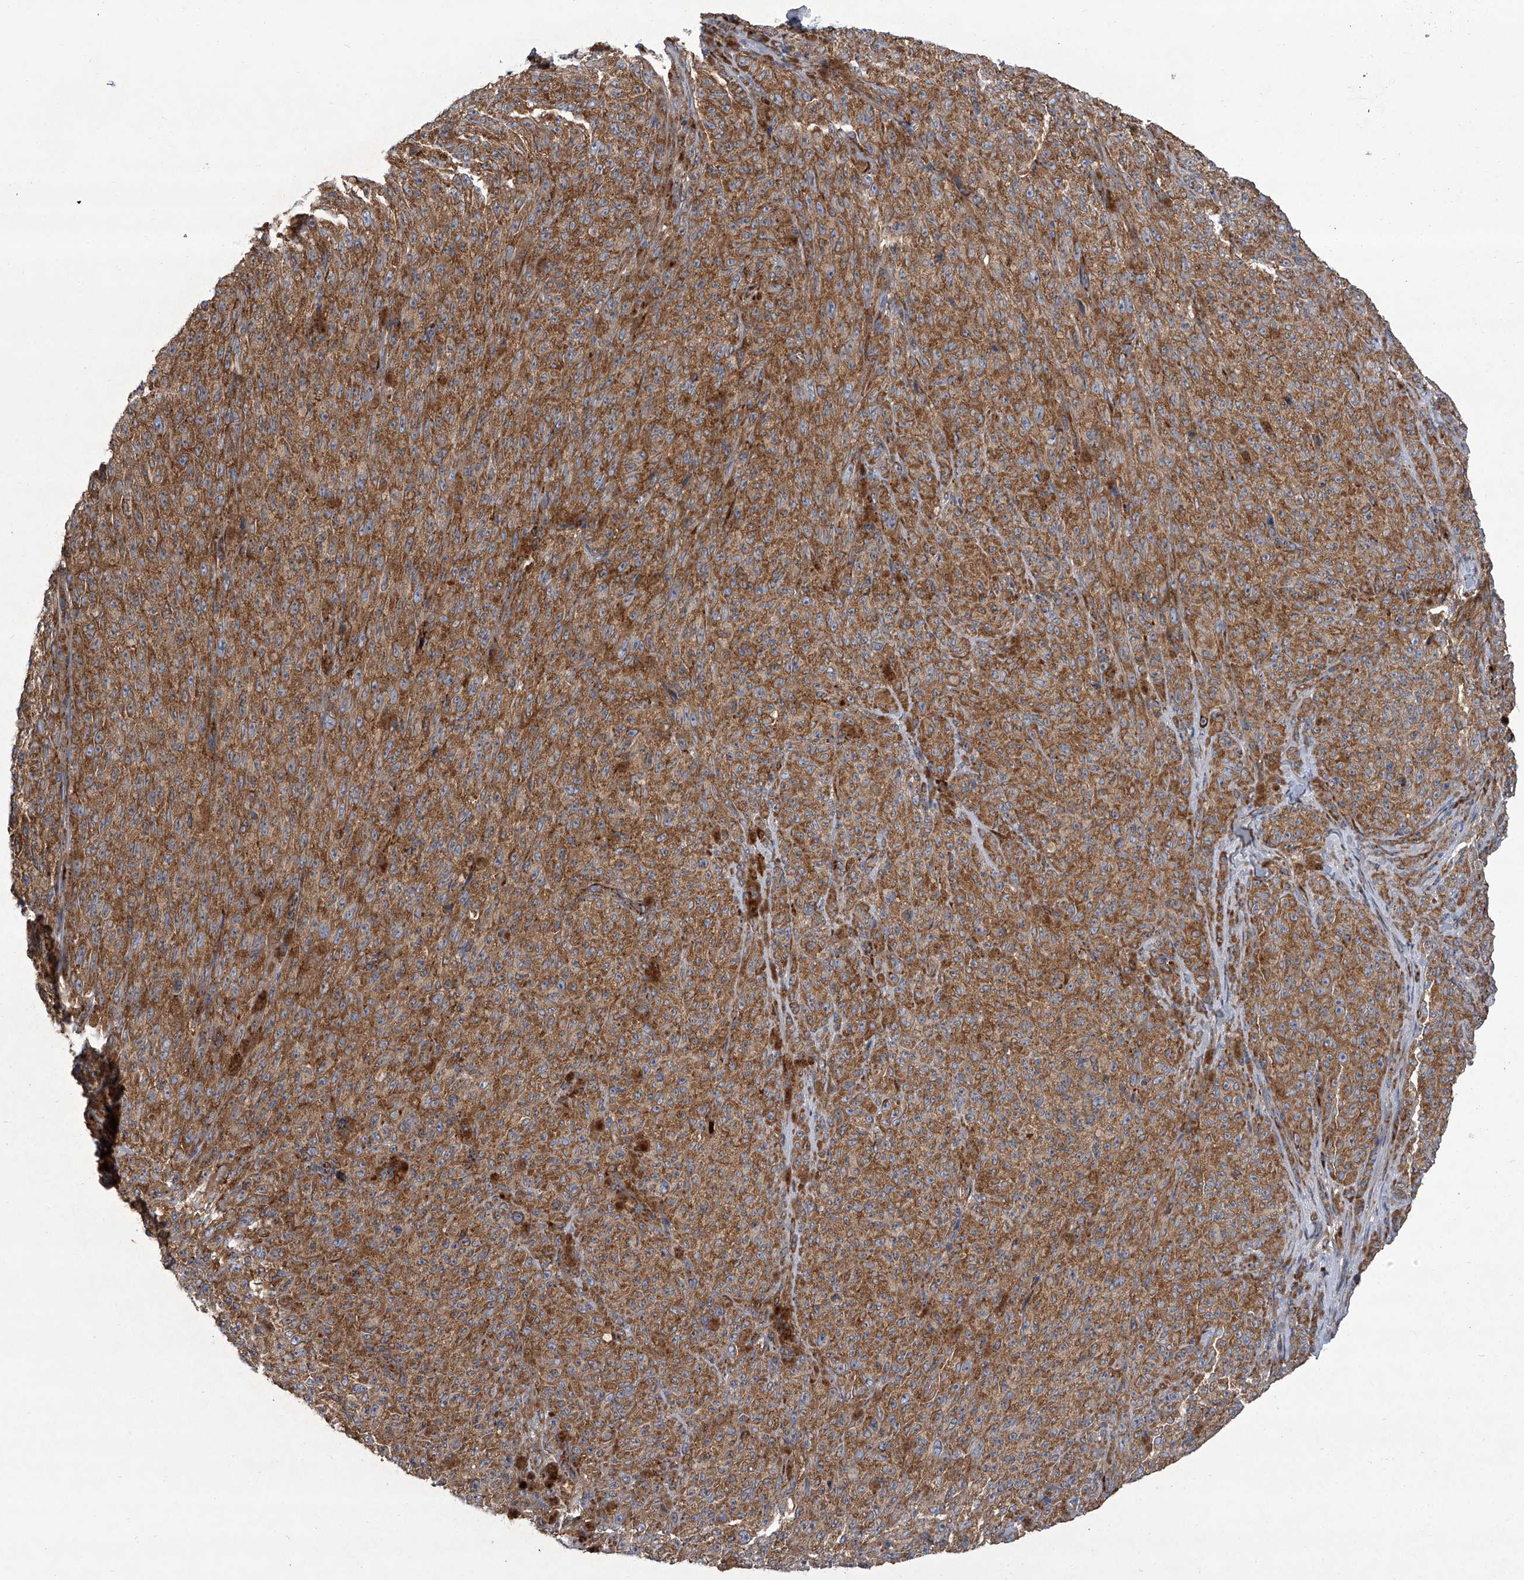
{"staining": {"intensity": "moderate", "quantity": ">75%", "location": "cytoplasmic/membranous"}, "tissue": "melanoma", "cell_type": "Tumor cells", "image_type": "cancer", "snomed": [{"axis": "morphology", "description": "Malignant melanoma, NOS"}, {"axis": "topography", "description": "Skin"}], "caption": "Protein staining demonstrates moderate cytoplasmic/membranous expression in approximately >75% of tumor cells in malignant melanoma.", "gene": "ZC3H15", "patient": {"sex": "female", "age": 82}}